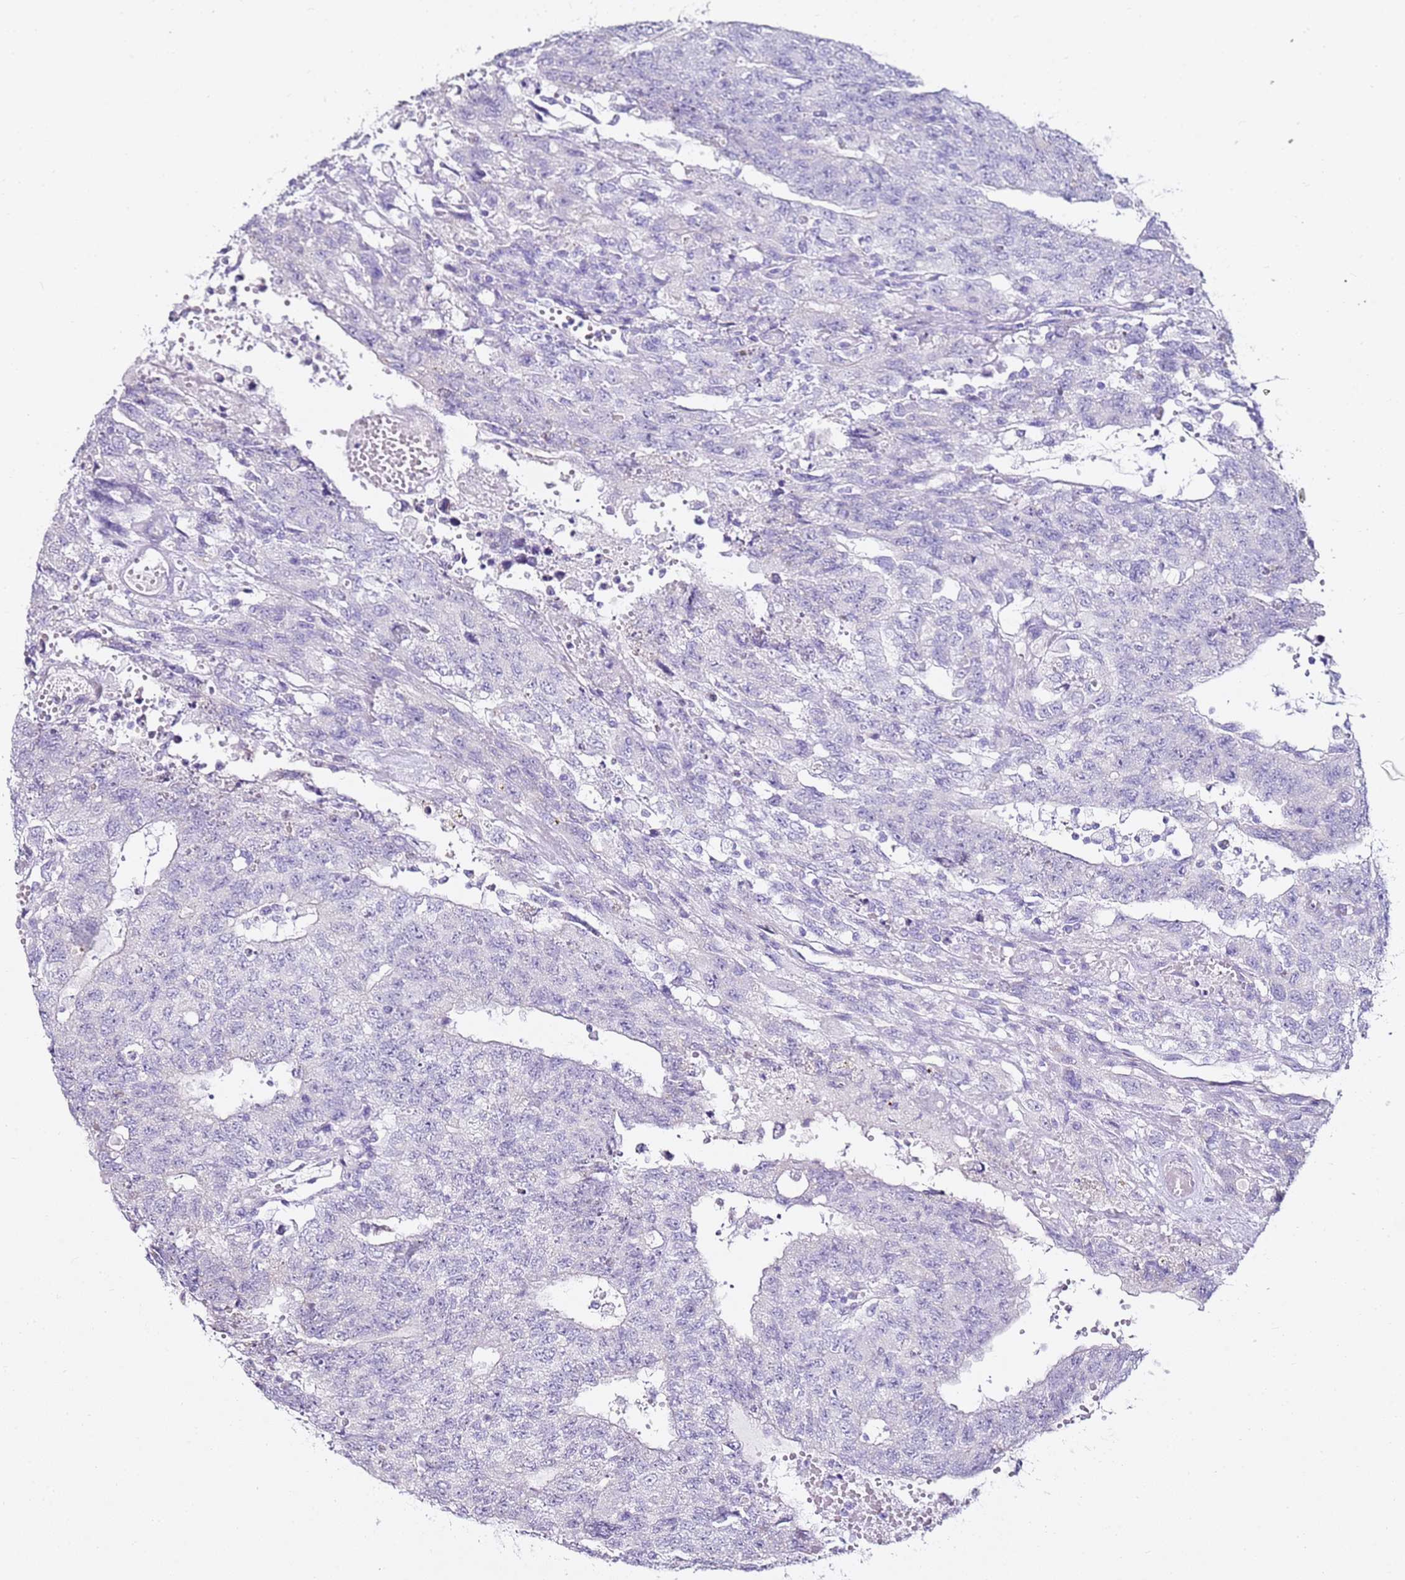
{"staining": {"intensity": "negative", "quantity": "none", "location": "none"}, "tissue": "testis cancer", "cell_type": "Tumor cells", "image_type": "cancer", "snomed": [{"axis": "morphology", "description": "Carcinoma, Embryonal, NOS"}, {"axis": "topography", "description": "Testis"}], "caption": "Immunohistochemistry (IHC) of human embryonal carcinoma (testis) demonstrates no expression in tumor cells.", "gene": "MYBPC3", "patient": {"sex": "male", "age": 34}}